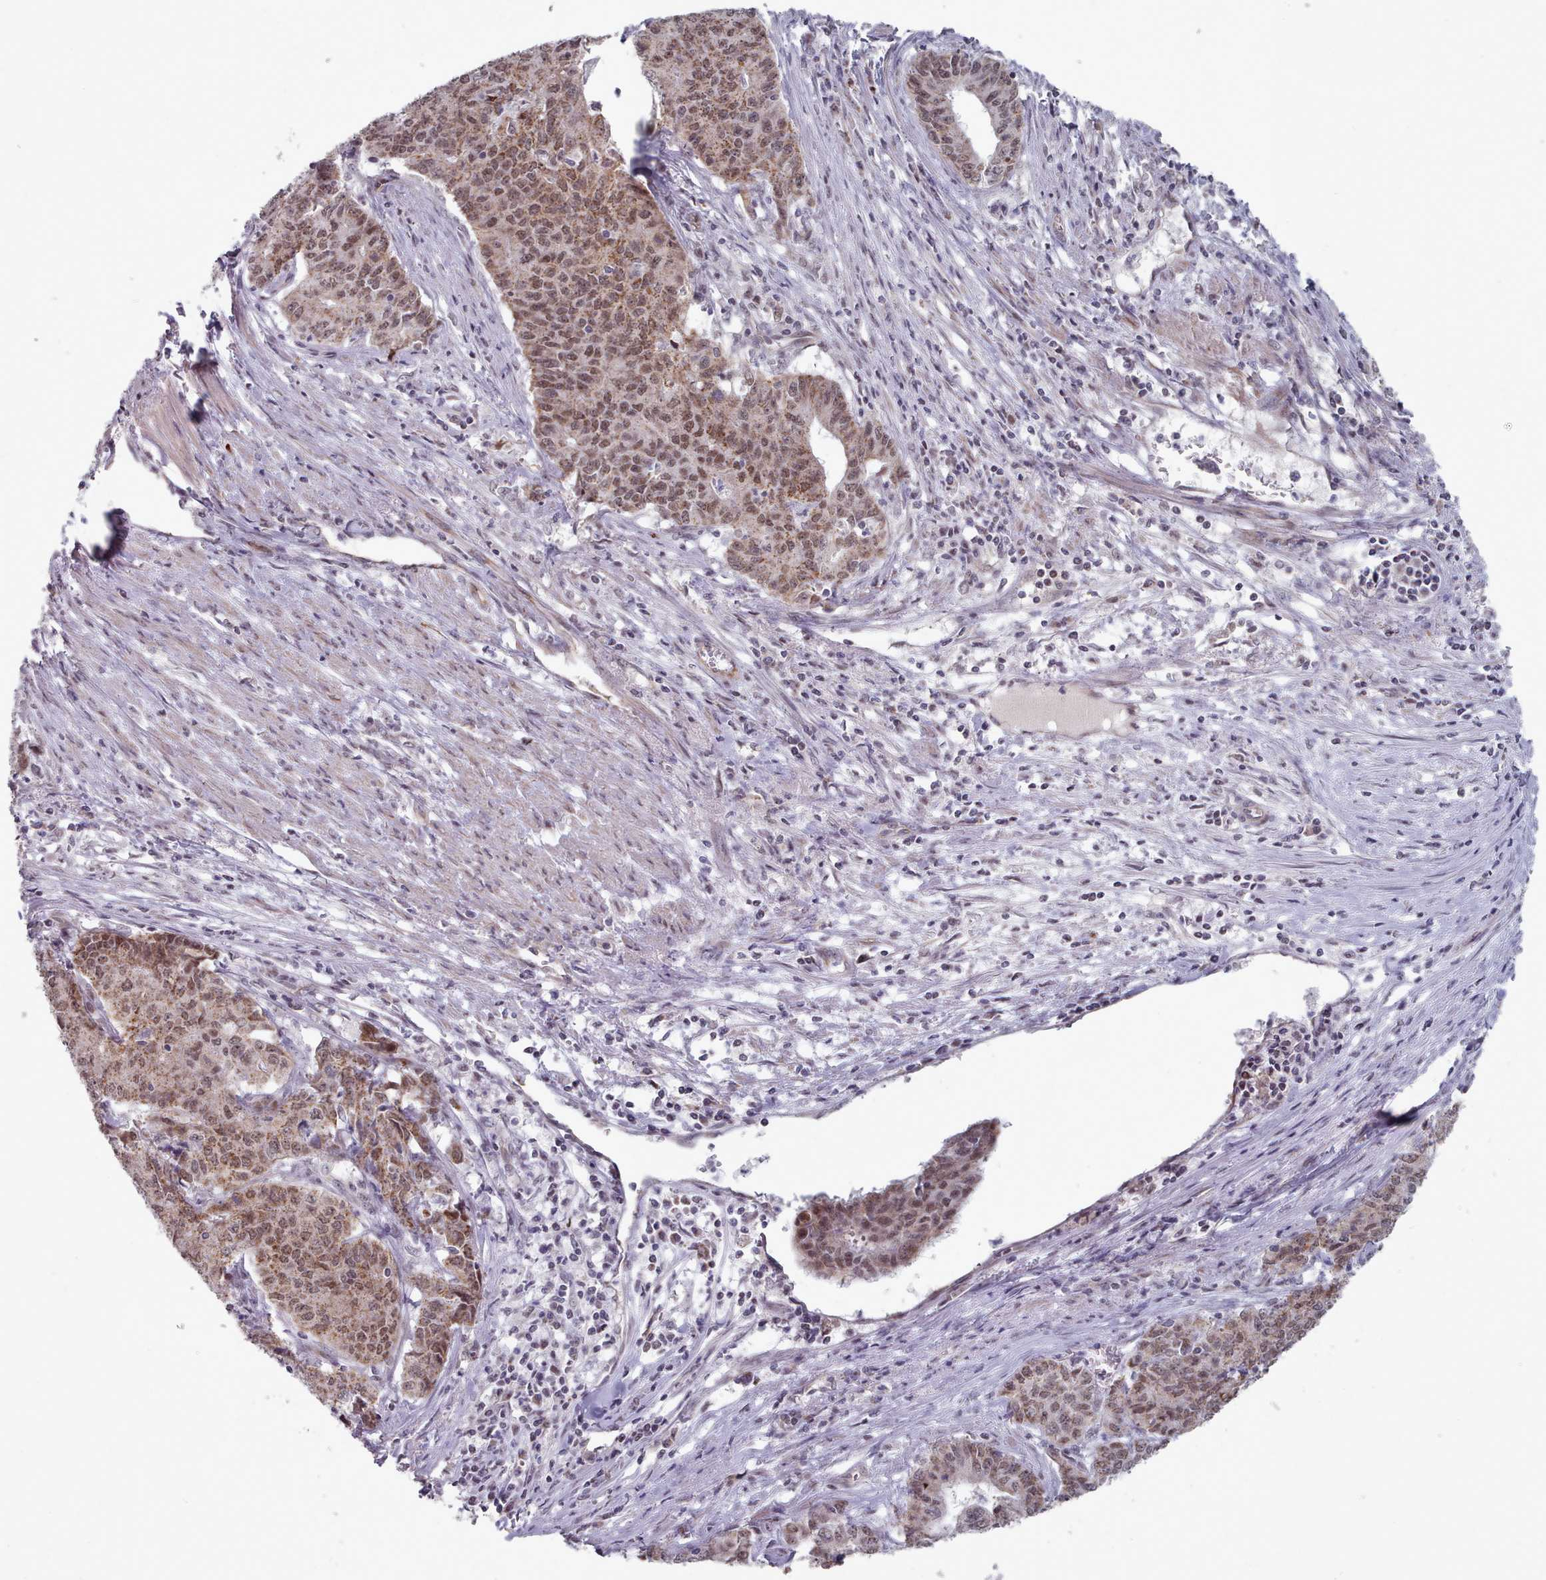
{"staining": {"intensity": "moderate", "quantity": ">75%", "location": "cytoplasmic/membranous,nuclear"}, "tissue": "endometrial cancer", "cell_type": "Tumor cells", "image_type": "cancer", "snomed": [{"axis": "morphology", "description": "Adenocarcinoma, NOS"}, {"axis": "topography", "description": "Endometrium"}], "caption": "Tumor cells exhibit medium levels of moderate cytoplasmic/membranous and nuclear expression in about >75% of cells in adenocarcinoma (endometrial).", "gene": "TRARG1", "patient": {"sex": "female", "age": 59}}